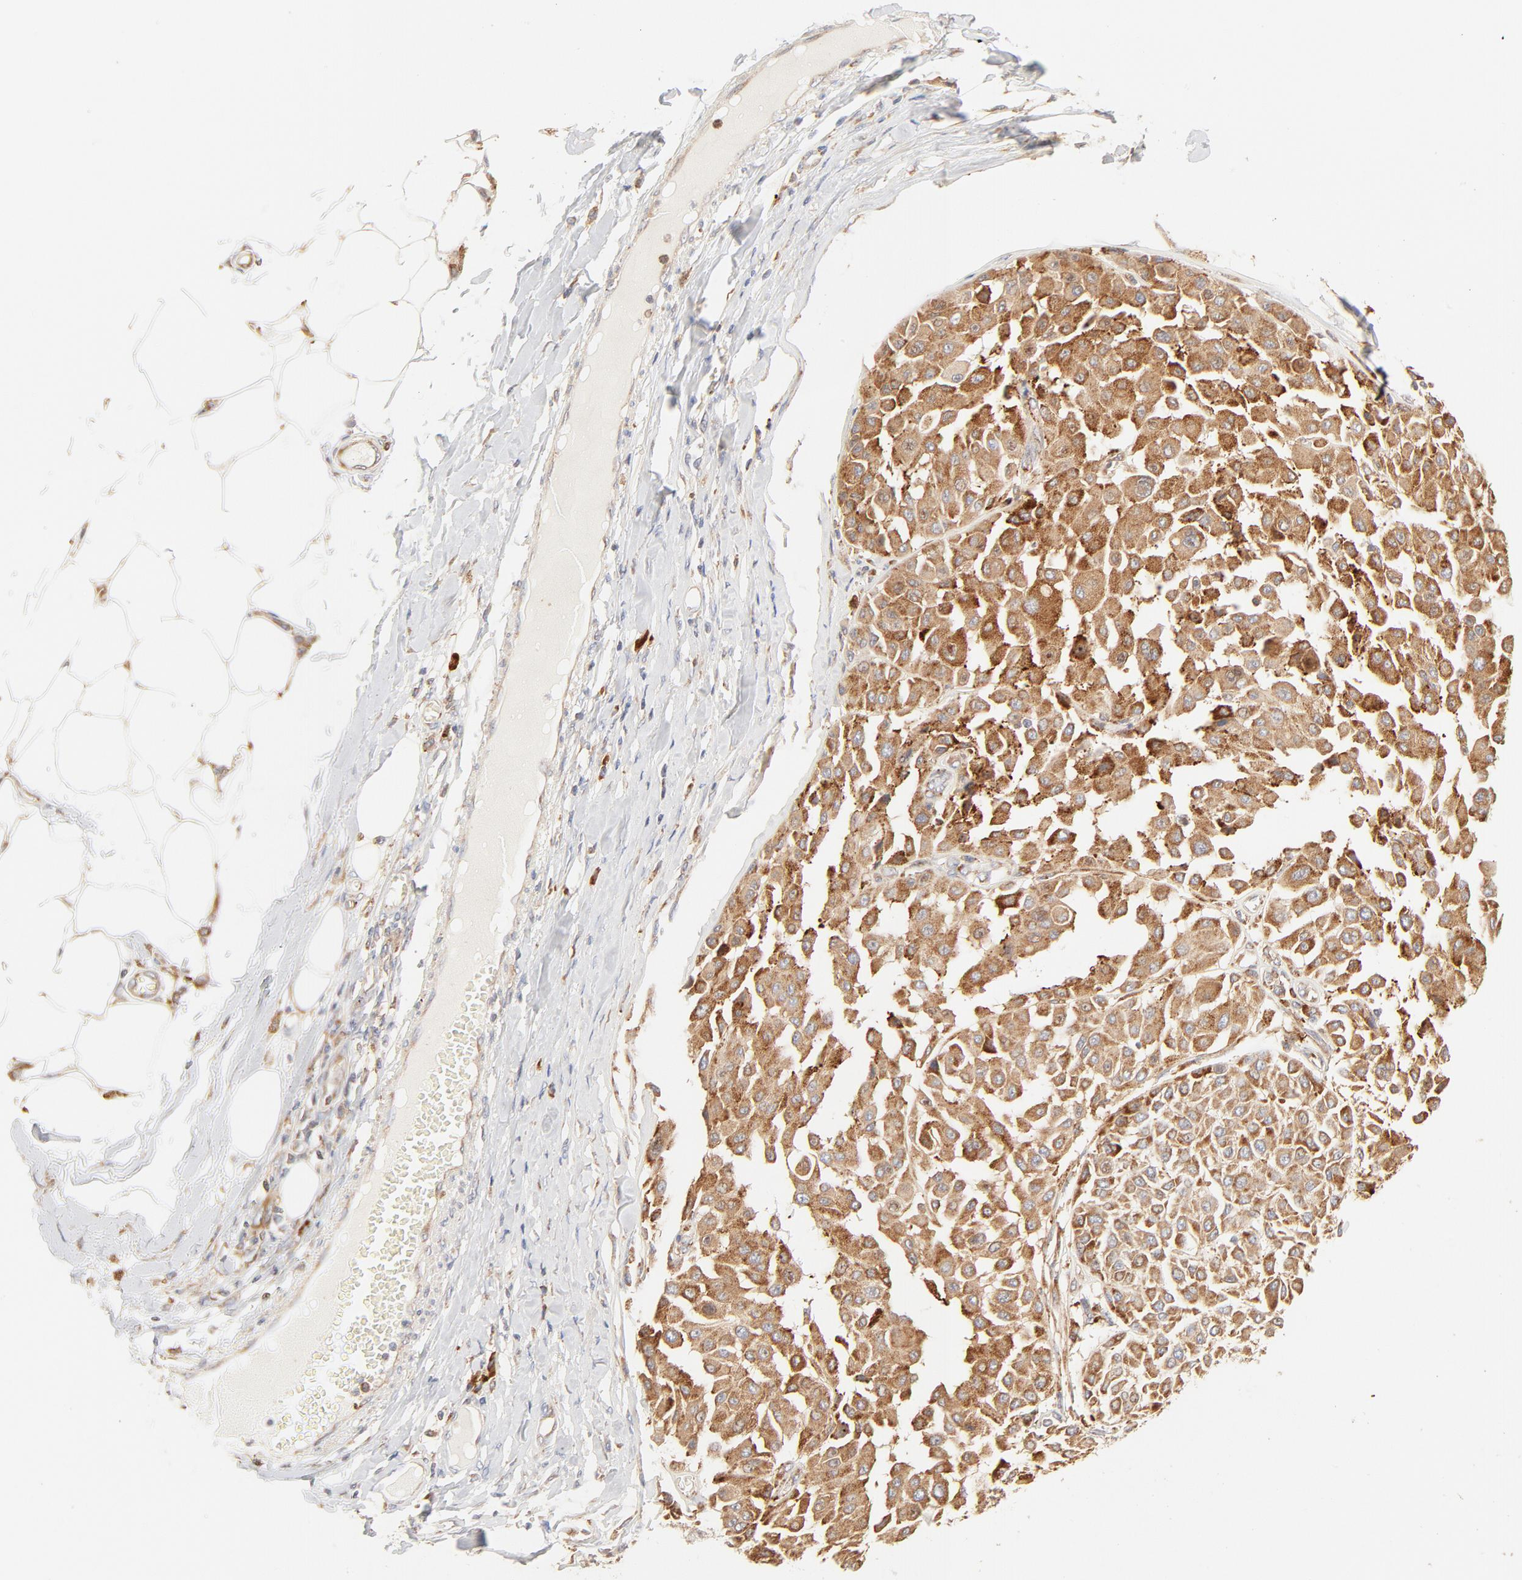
{"staining": {"intensity": "strong", "quantity": ">75%", "location": "cytoplasmic/membranous"}, "tissue": "melanoma", "cell_type": "Tumor cells", "image_type": "cancer", "snomed": [{"axis": "morphology", "description": "Malignant melanoma, Metastatic site"}, {"axis": "topography", "description": "Soft tissue"}], "caption": "A high amount of strong cytoplasmic/membranous positivity is seen in approximately >75% of tumor cells in malignant melanoma (metastatic site) tissue. (brown staining indicates protein expression, while blue staining denotes nuclei).", "gene": "PARP12", "patient": {"sex": "male", "age": 41}}